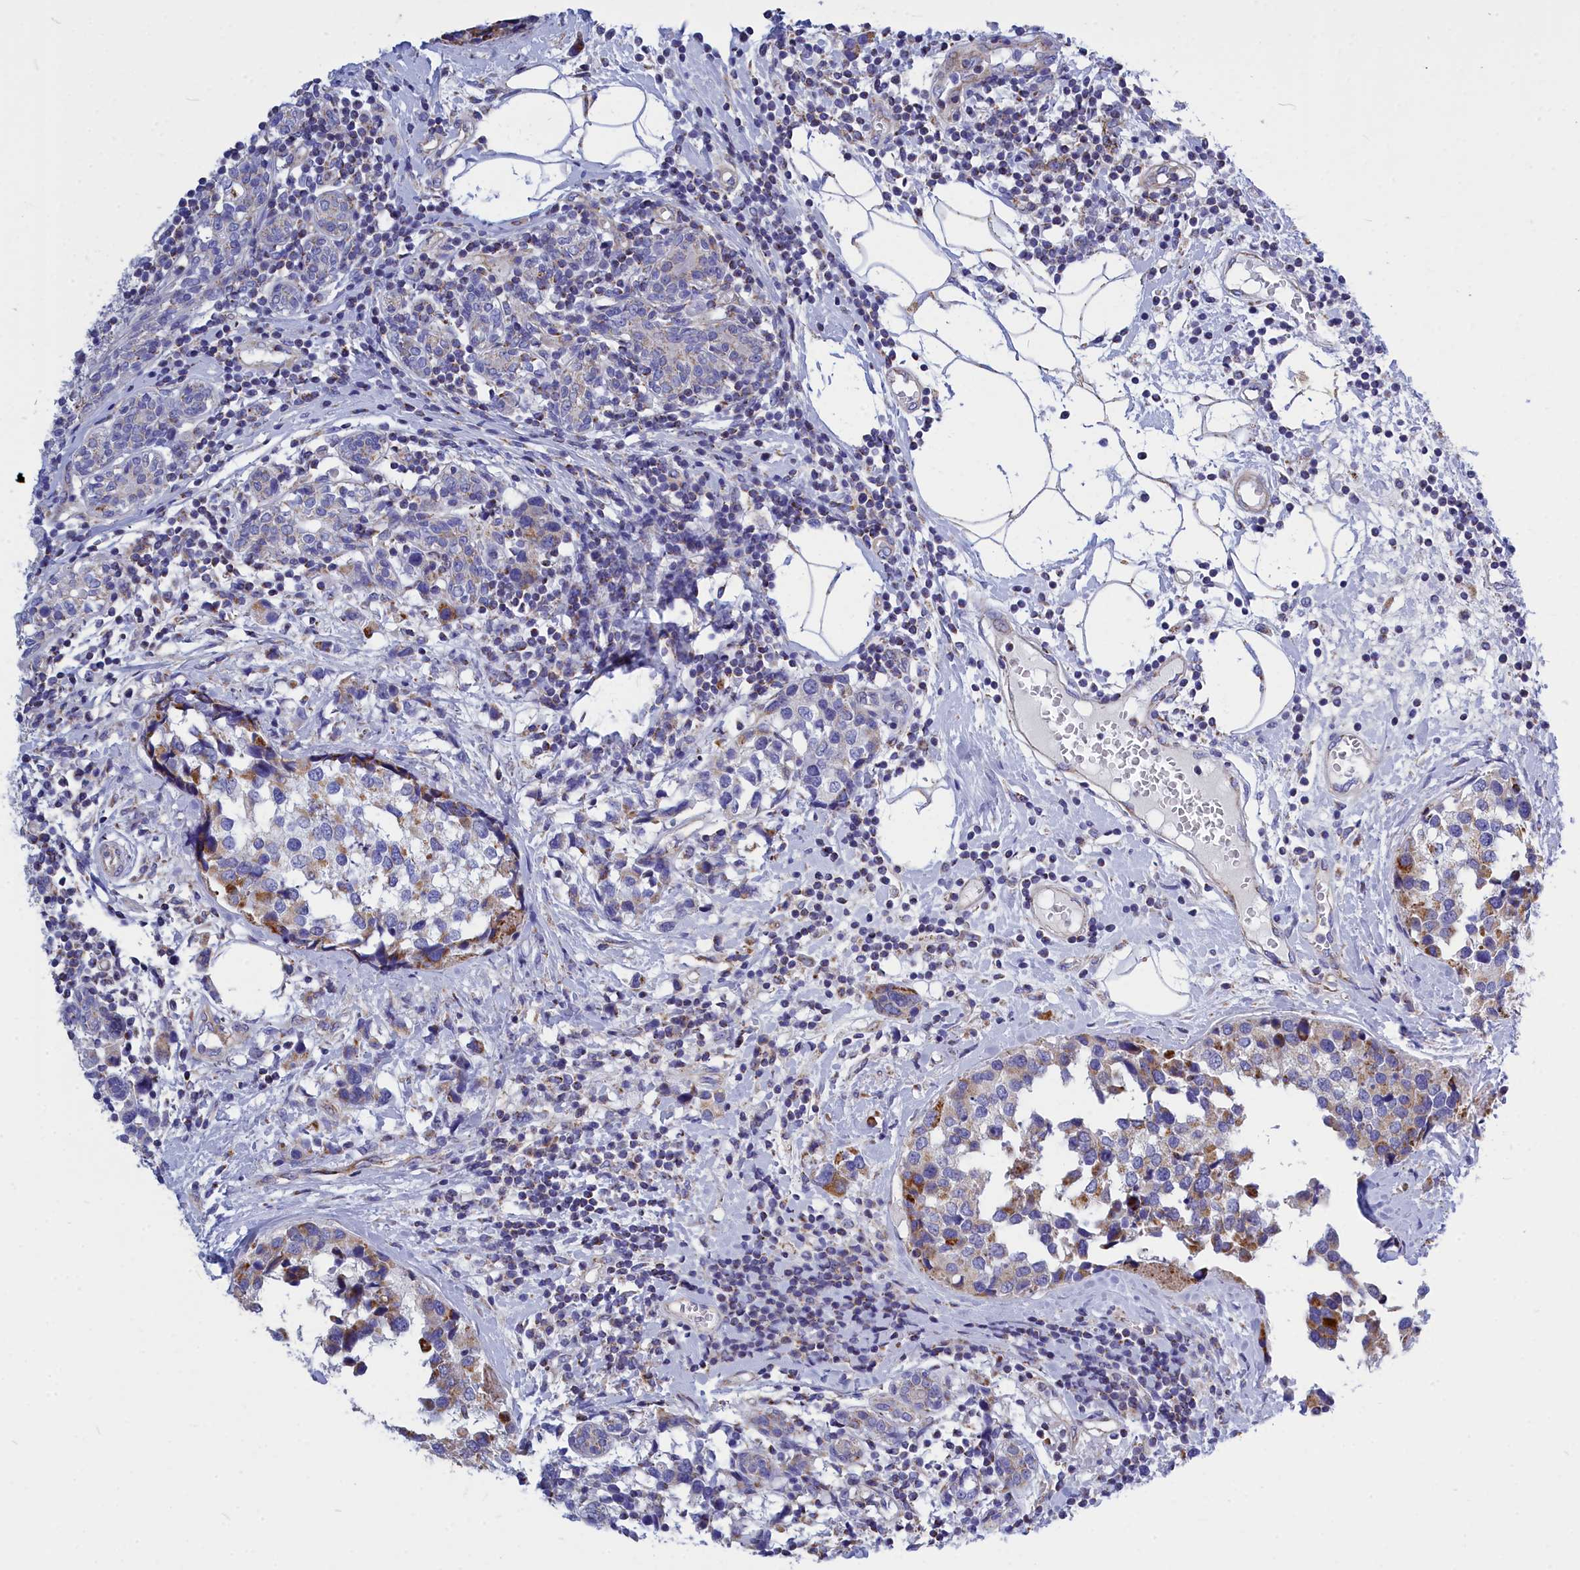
{"staining": {"intensity": "moderate", "quantity": "<25%", "location": "cytoplasmic/membranous"}, "tissue": "breast cancer", "cell_type": "Tumor cells", "image_type": "cancer", "snomed": [{"axis": "morphology", "description": "Lobular carcinoma"}, {"axis": "topography", "description": "Breast"}], "caption": "Protein staining by immunohistochemistry (IHC) displays moderate cytoplasmic/membranous staining in approximately <25% of tumor cells in lobular carcinoma (breast). (IHC, brightfield microscopy, high magnification).", "gene": "CCRL2", "patient": {"sex": "female", "age": 59}}